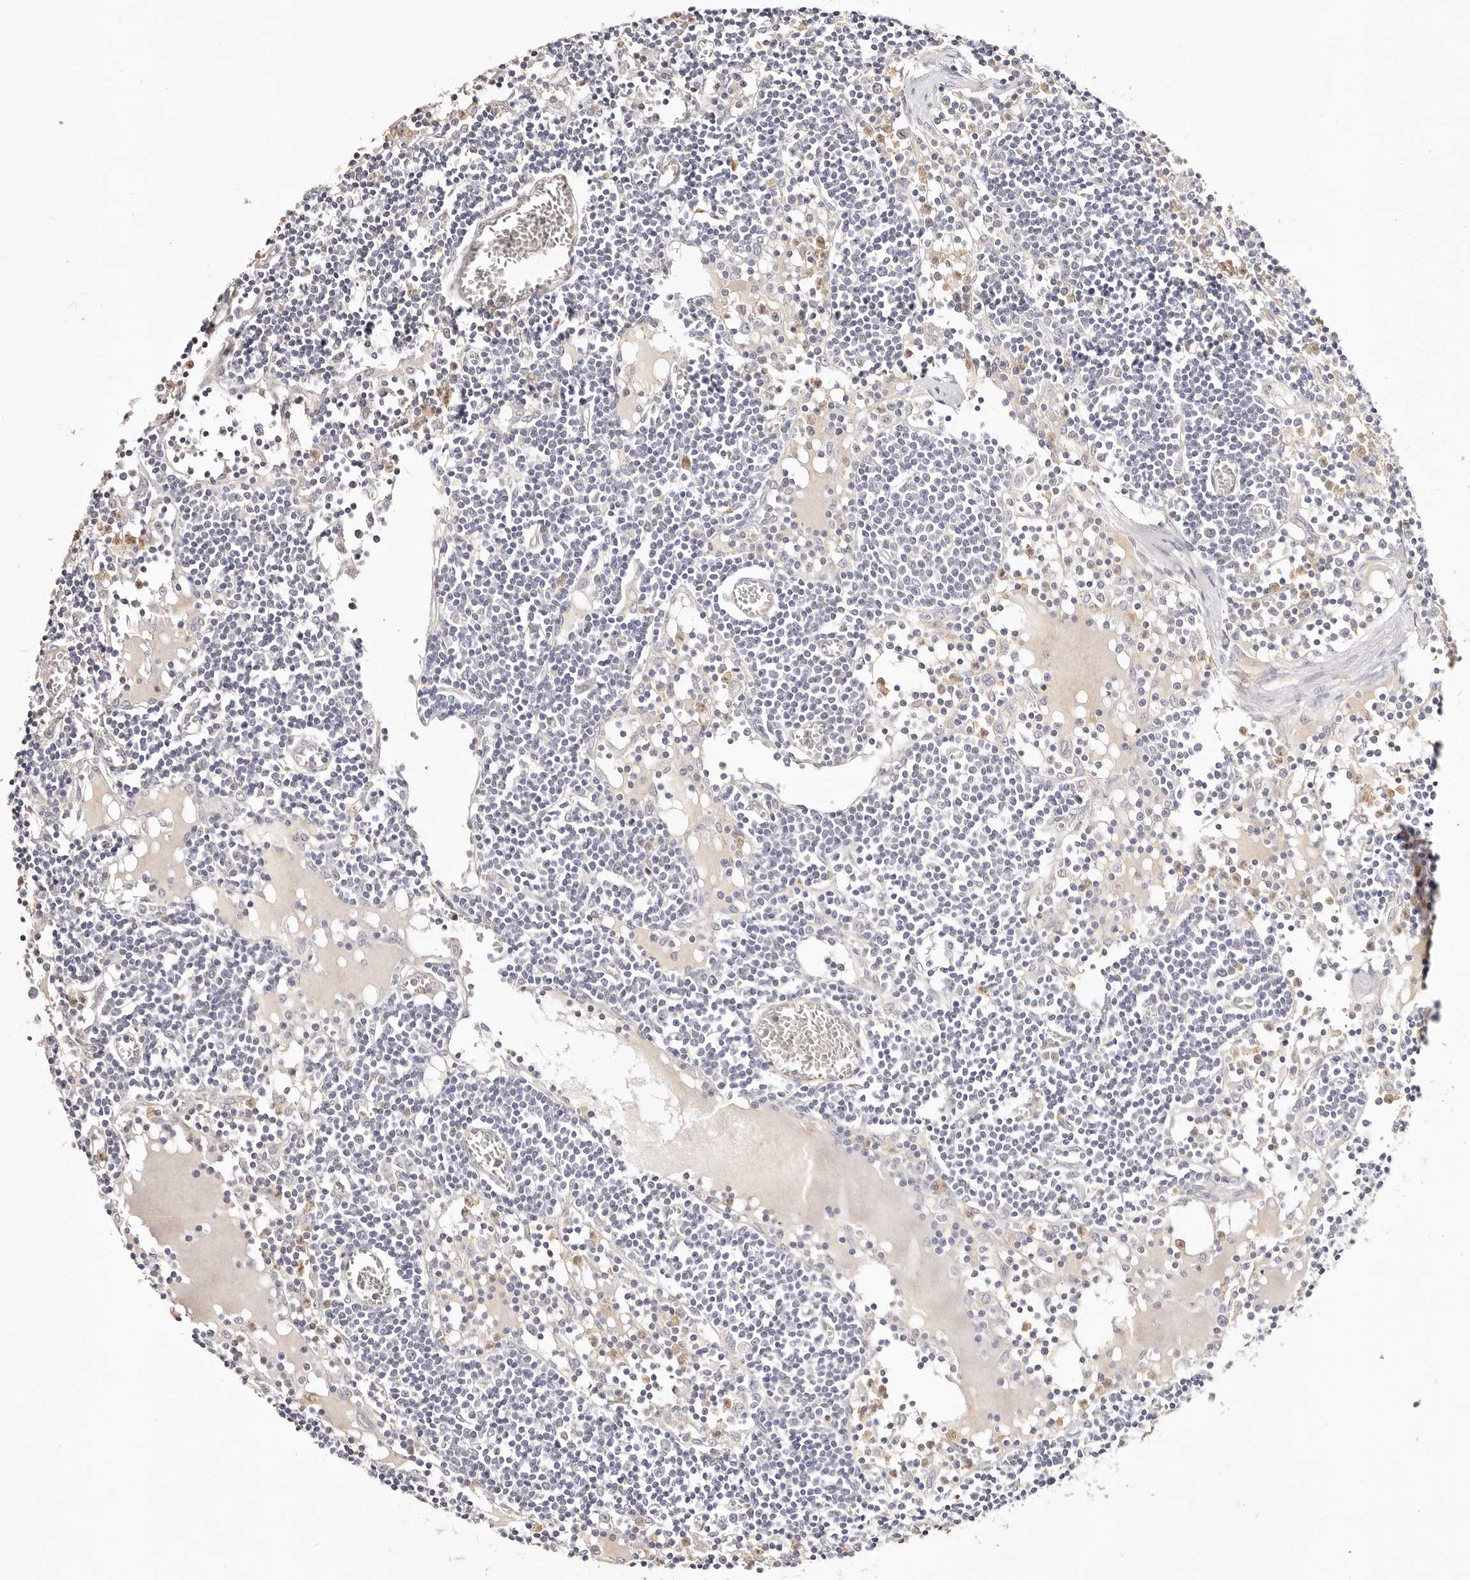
{"staining": {"intensity": "negative", "quantity": "none", "location": "none"}, "tissue": "lymph node", "cell_type": "Germinal center cells", "image_type": "normal", "snomed": [{"axis": "morphology", "description": "Normal tissue, NOS"}, {"axis": "topography", "description": "Lymph node"}], "caption": "IHC histopathology image of unremarkable human lymph node stained for a protein (brown), which shows no positivity in germinal center cells.", "gene": "SLC35B2", "patient": {"sex": "female", "age": 11}}